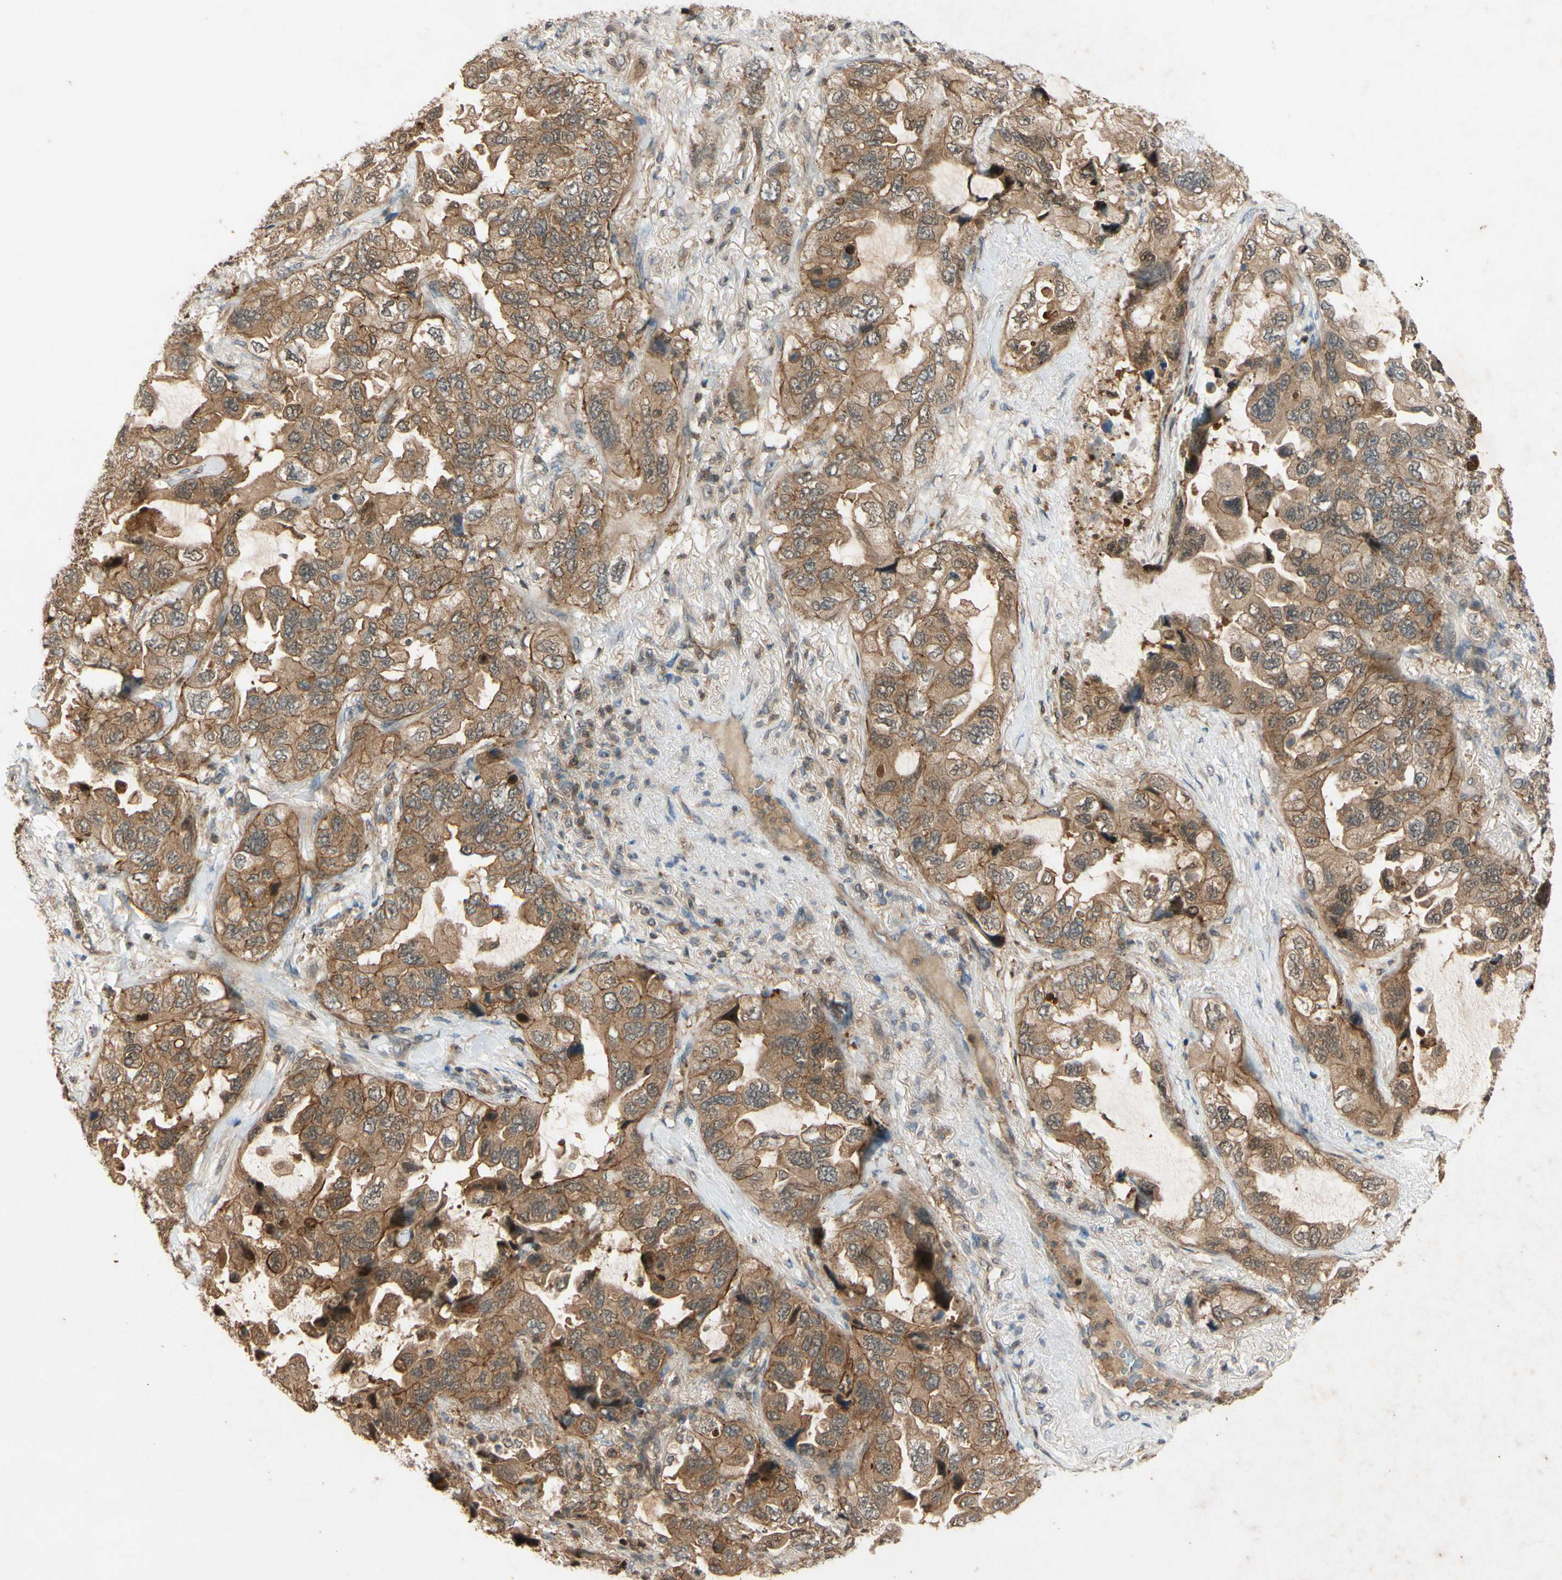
{"staining": {"intensity": "moderate", "quantity": ">75%", "location": "cytoplasmic/membranous"}, "tissue": "lung cancer", "cell_type": "Tumor cells", "image_type": "cancer", "snomed": [{"axis": "morphology", "description": "Squamous cell carcinoma, NOS"}, {"axis": "topography", "description": "Lung"}], "caption": "Human squamous cell carcinoma (lung) stained with a brown dye reveals moderate cytoplasmic/membranous positive positivity in approximately >75% of tumor cells.", "gene": "EPHA8", "patient": {"sex": "female", "age": 73}}